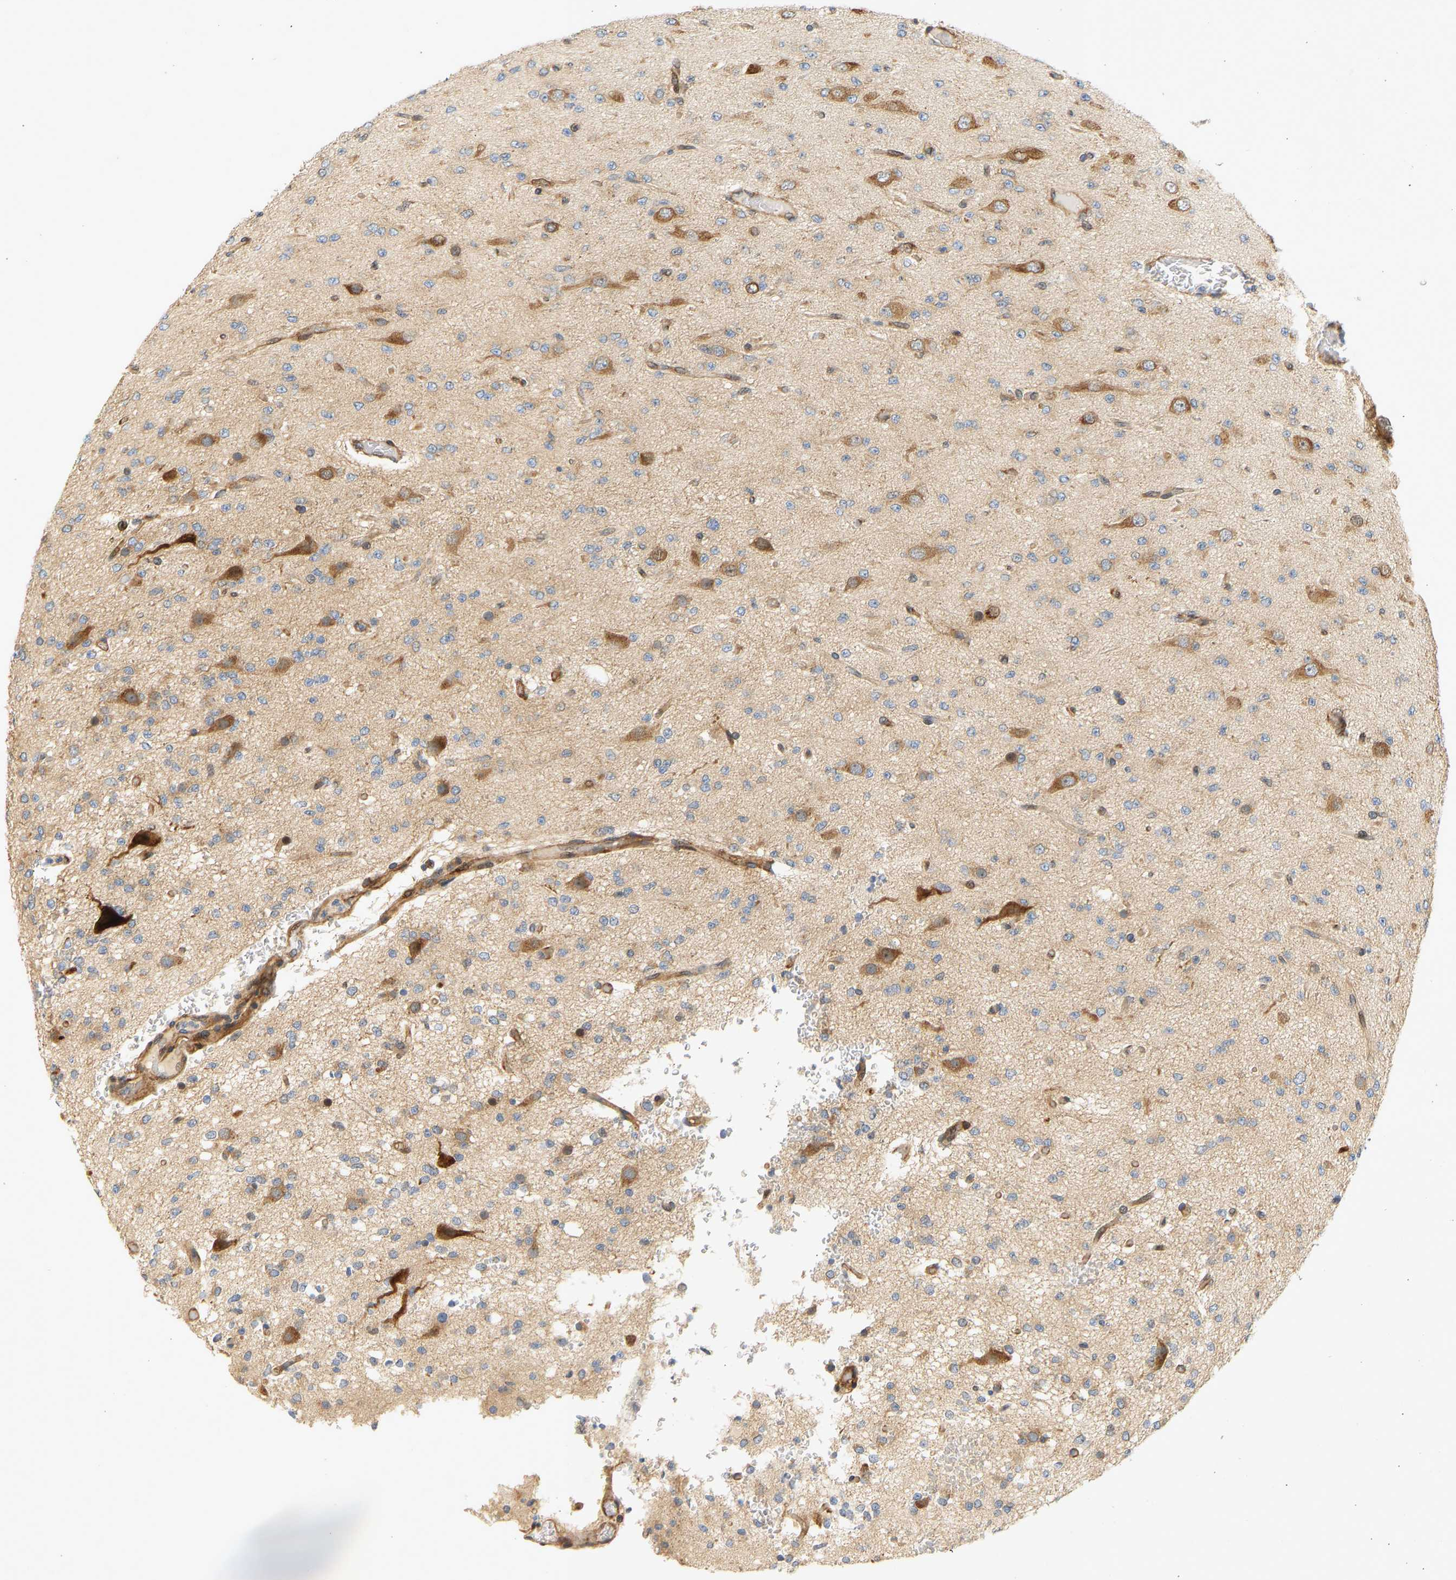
{"staining": {"intensity": "weak", "quantity": "25%-75%", "location": "cytoplasmic/membranous"}, "tissue": "glioma", "cell_type": "Tumor cells", "image_type": "cancer", "snomed": [{"axis": "morphology", "description": "Glioma, malignant, Low grade"}, {"axis": "topography", "description": "Brain"}], "caption": "The image shows staining of glioma, revealing weak cytoplasmic/membranous protein positivity (brown color) within tumor cells.", "gene": "RPS14", "patient": {"sex": "male", "age": 38}}